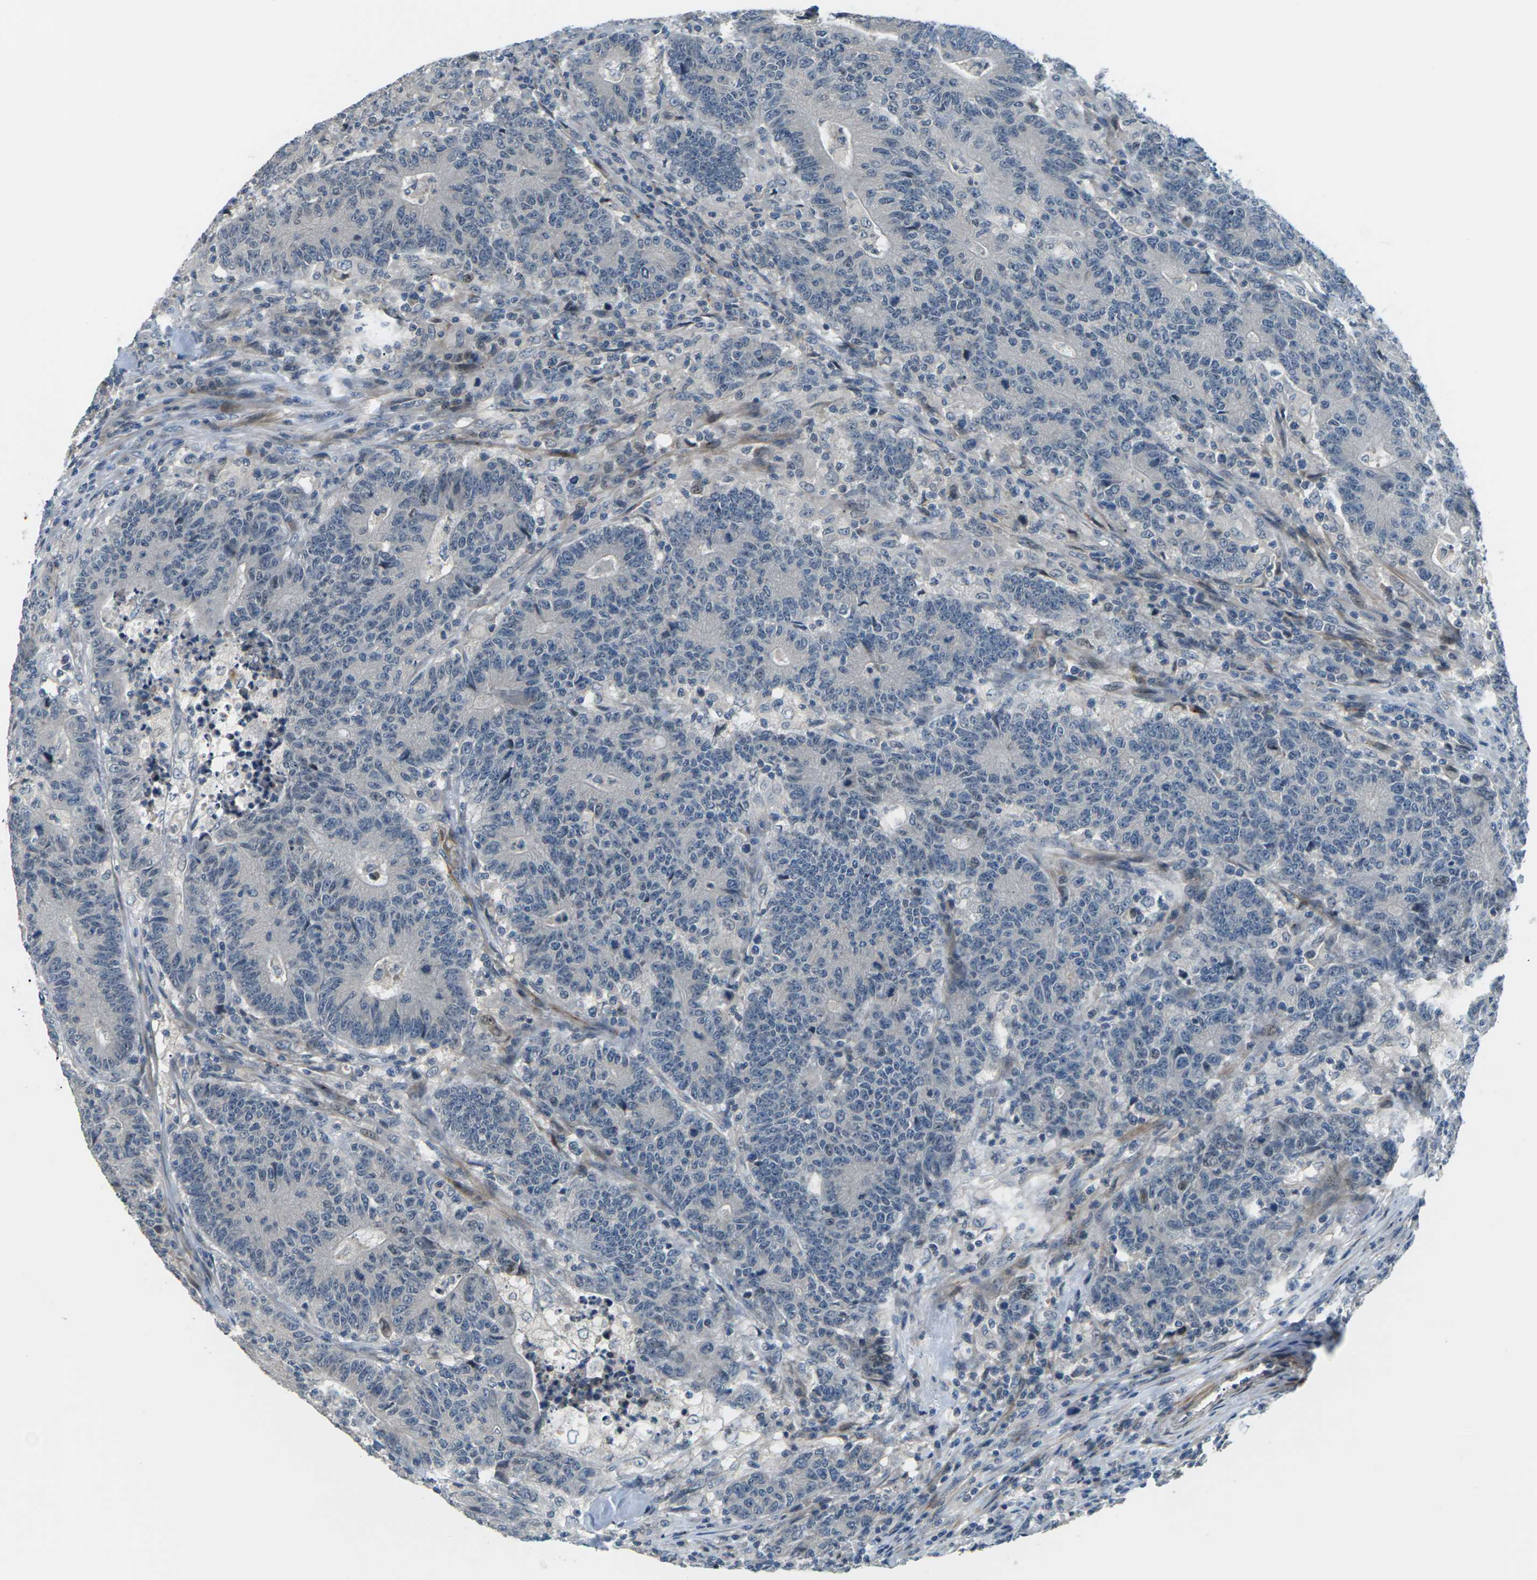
{"staining": {"intensity": "negative", "quantity": "none", "location": "none"}, "tissue": "colorectal cancer", "cell_type": "Tumor cells", "image_type": "cancer", "snomed": [{"axis": "morphology", "description": "Normal tissue, NOS"}, {"axis": "morphology", "description": "Adenocarcinoma, NOS"}, {"axis": "topography", "description": "Colon"}], "caption": "Immunohistochemistry (IHC) histopathology image of neoplastic tissue: colorectal cancer (adenocarcinoma) stained with DAB (3,3'-diaminobenzidine) demonstrates no significant protein staining in tumor cells.", "gene": "SLC13A3", "patient": {"sex": "female", "age": 75}}